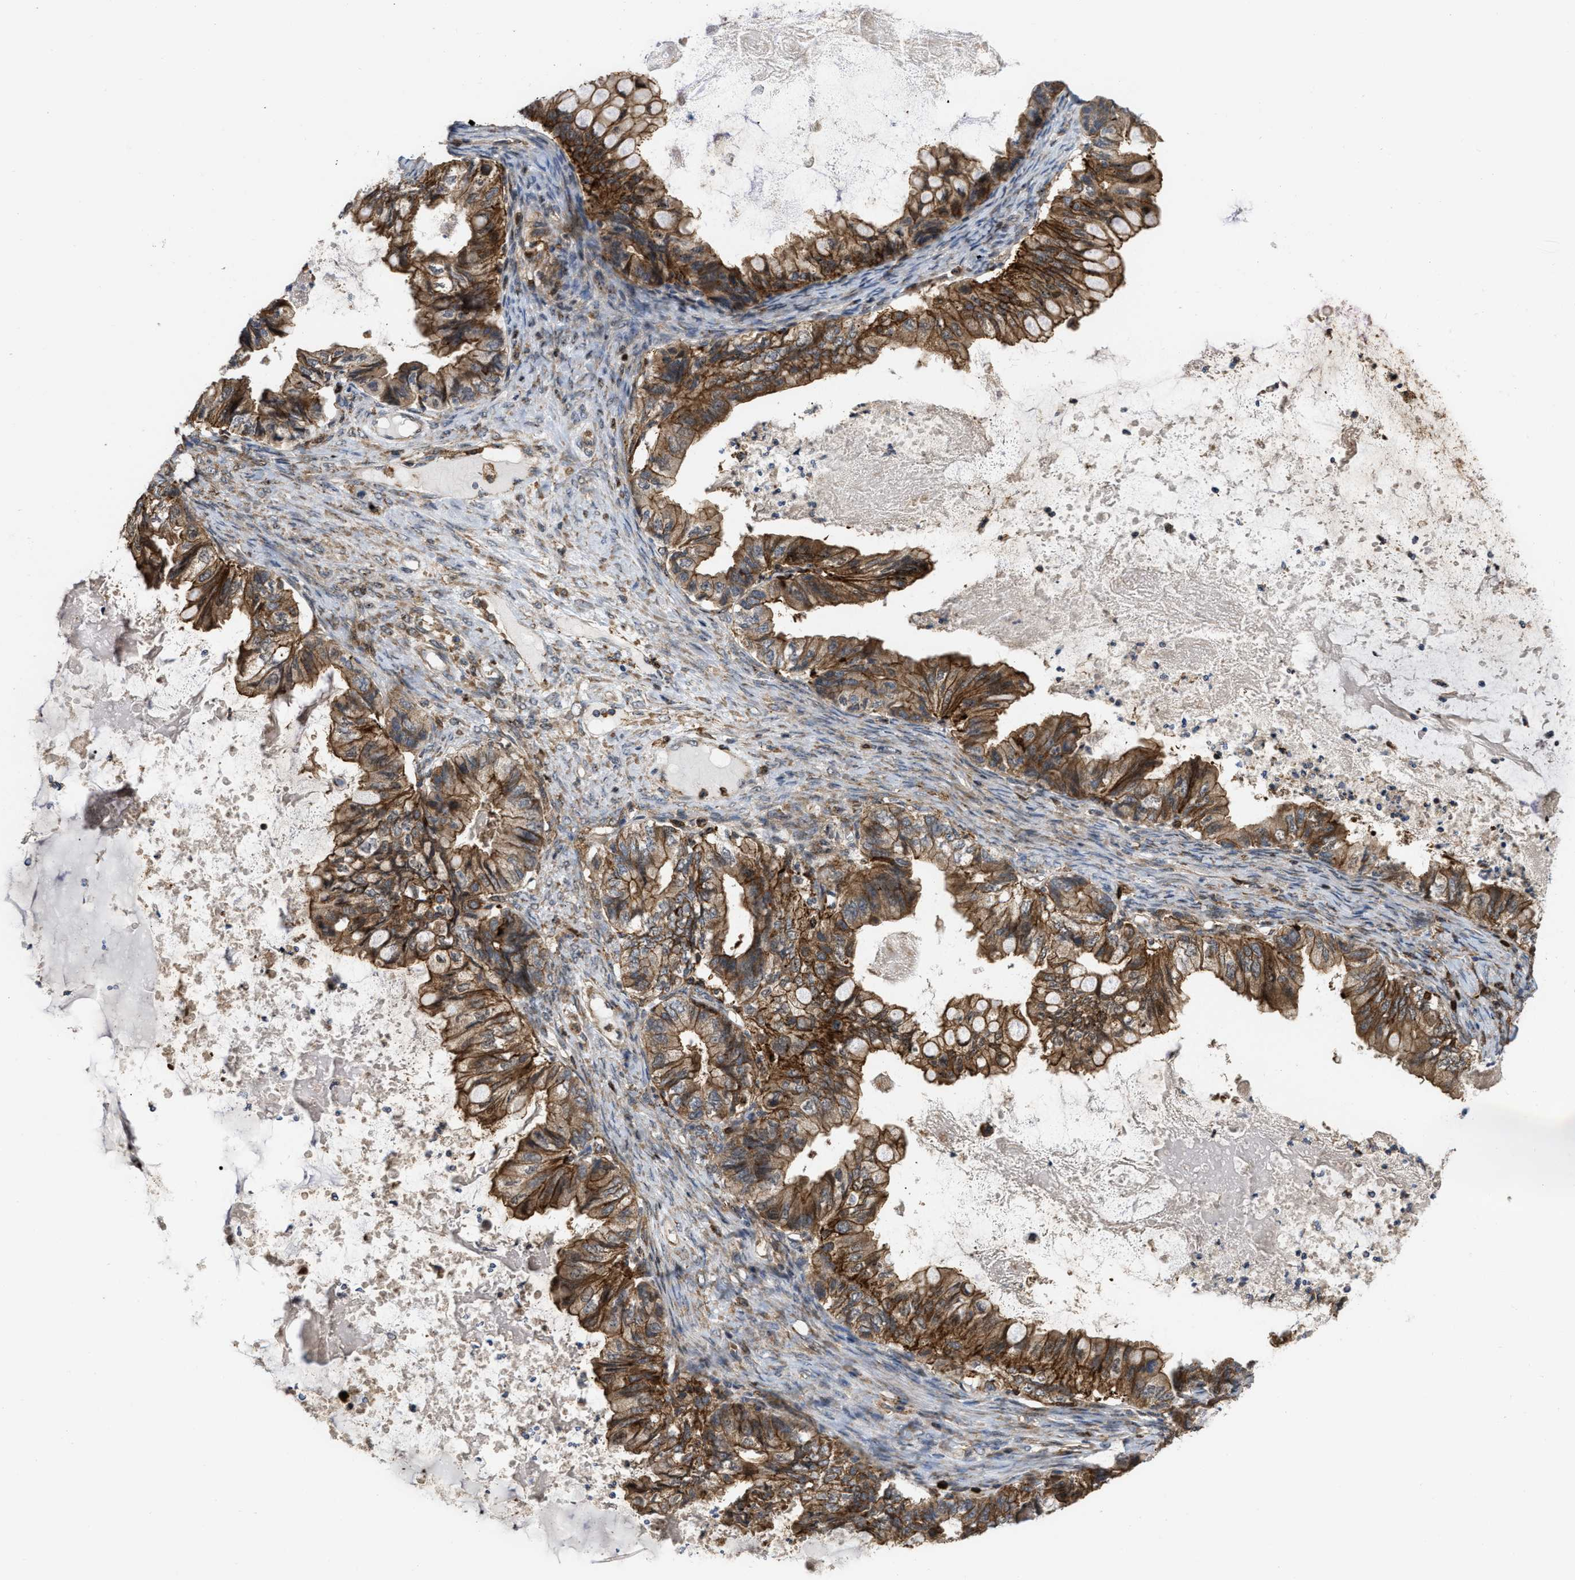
{"staining": {"intensity": "strong", "quantity": ">75%", "location": "cytoplasmic/membranous"}, "tissue": "ovarian cancer", "cell_type": "Tumor cells", "image_type": "cancer", "snomed": [{"axis": "morphology", "description": "Cystadenocarcinoma, mucinous, NOS"}, {"axis": "topography", "description": "Ovary"}], "caption": "Strong cytoplasmic/membranous protein expression is identified in approximately >75% of tumor cells in ovarian mucinous cystadenocarcinoma. The staining was performed using DAB, with brown indicating positive protein expression. Nuclei are stained blue with hematoxylin.", "gene": "IQCE", "patient": {"sex": "female", "age": 80}}